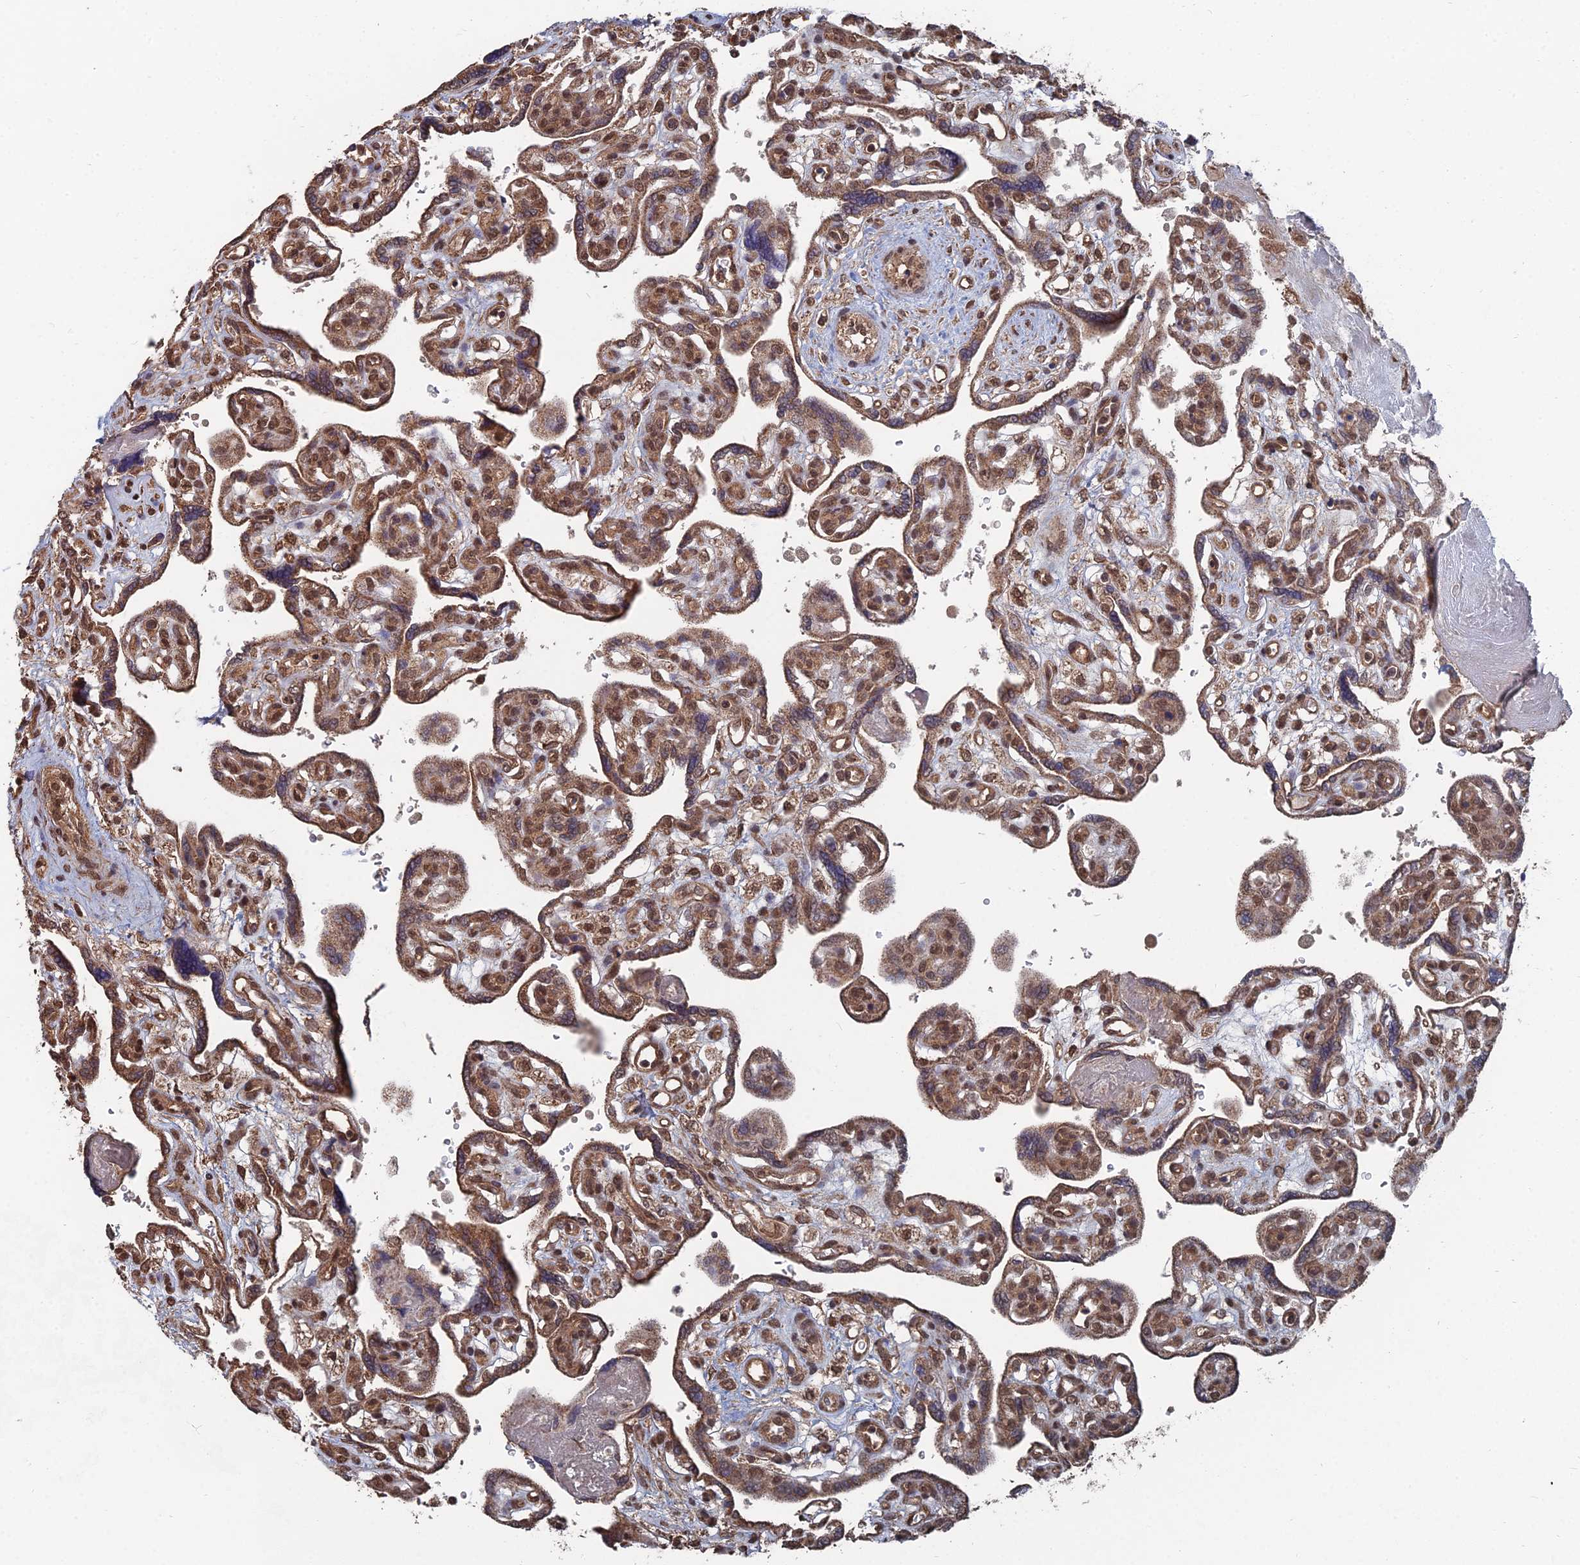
{"staining": {"intensity": "moderate", "quantity": ">75%", "location": "cytoplasmic/membranous,nuclear"}, "tissue": "placenta", "cell_type": "Trophoblastic cells", "image_type": "normal", "snomed": [{"axis": "morphology", "description": "Normal tissue, NOS"}, {"axis": "topography", "description": "Placenta"}], "caption": "Placenta stained with DAB (3,3'-diaminobenzidine) IHC shows medium levels of moderate cytoplasmic/membranous,nuclear staining in approximately >75% of trophoblastic cells.", "gene": "CCNP", "patient": {"sex": "female", "age": 39}}